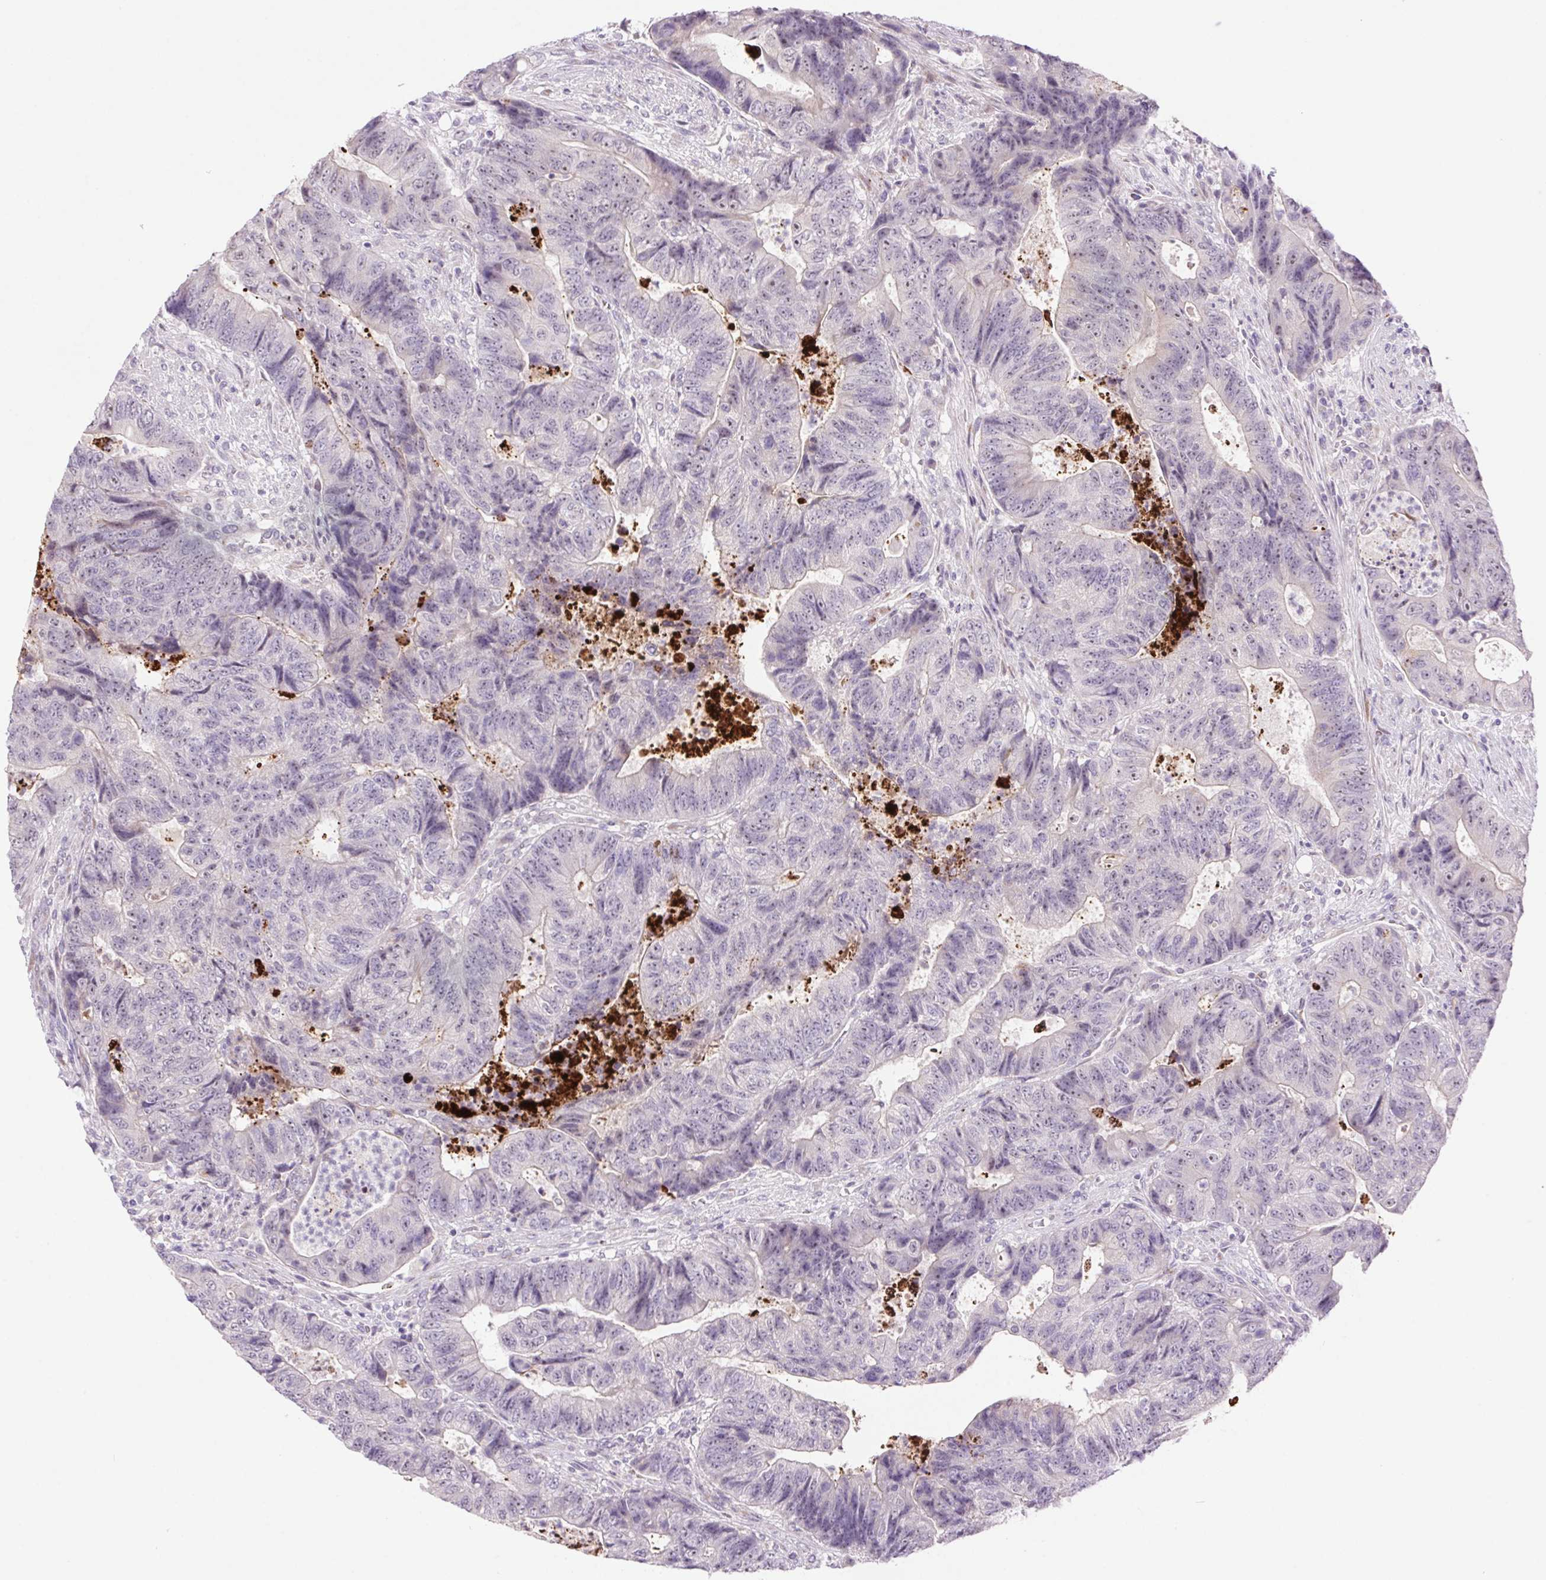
{"staining": {"intensity": "negative", "quantity": "none", "location": "none"}, "tissue": "colorectal cancer", "cell_type": "Tumor cells", "image_type": "cancer", "snomed": [{"axis": "morphology", "description": "Normal tissue, NOS"}, {"axis": "morphology", "description": "Adenocarcinoma, NOS"}, {"axis": "topography", "description": "Colon"}], "caption": "Adenocarcinoma (colorectal) stained for a protein using immunohistochemistry (IHC) shows no staining tumor cells.", "gene": "LRRTM1", "patient": {"sex": "female", "age": 48}}